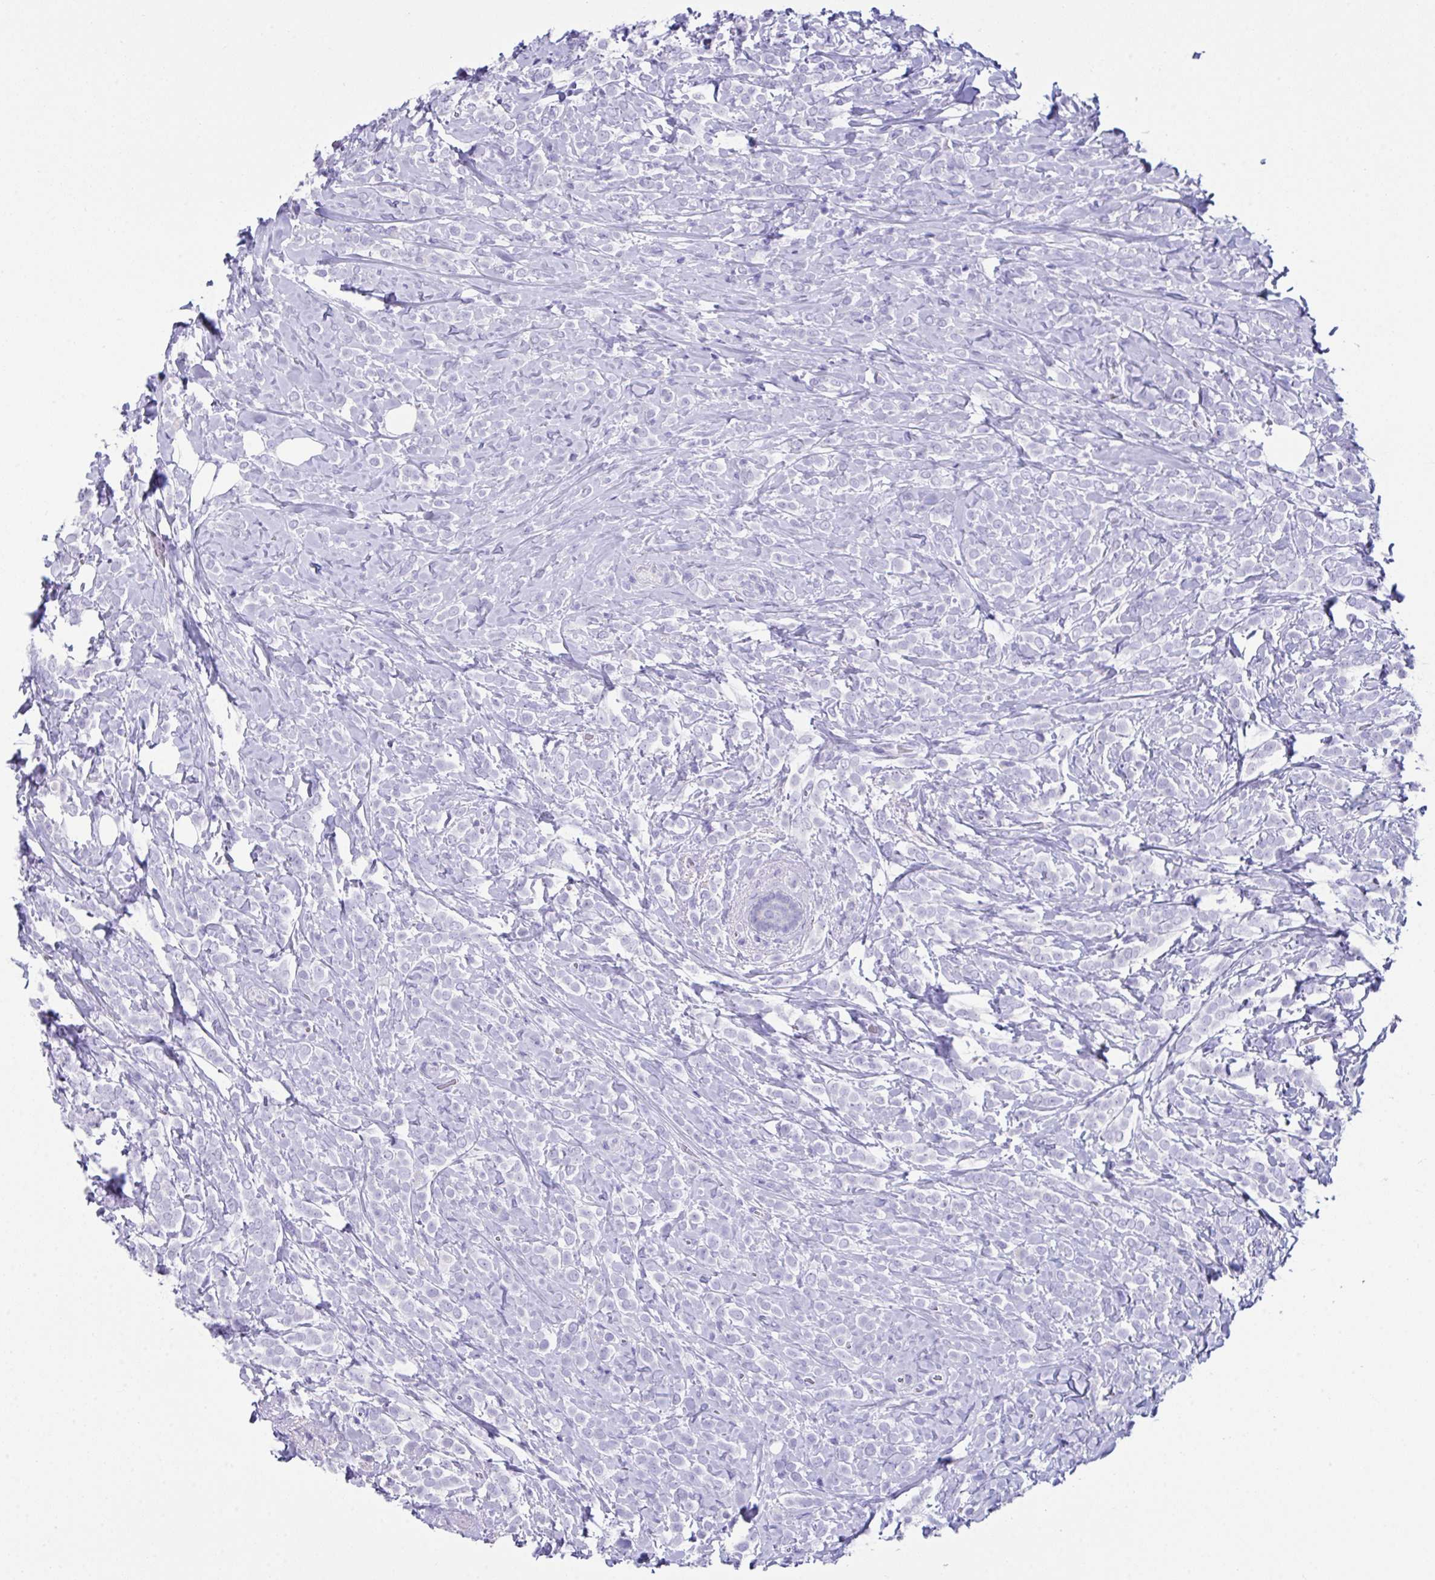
{"staining": {"intensity": "negative", "quantity": "none", "location": "none"}, "tissue": "breast cancer", "cell_type": "Tumor cells", "image_type": "cancer", "snomed": [{"axis": "morphology", "description": "Lobular carcinoma"}, {"axis": "topography", "description": "Breast"}], "caption": "DAB immunohistochemical staining of human lobular carcinoma (breast) shows no significant staining in tumor cells.", "gene": "LGALS4", "patient": {"sex": "female", "age": 49}}